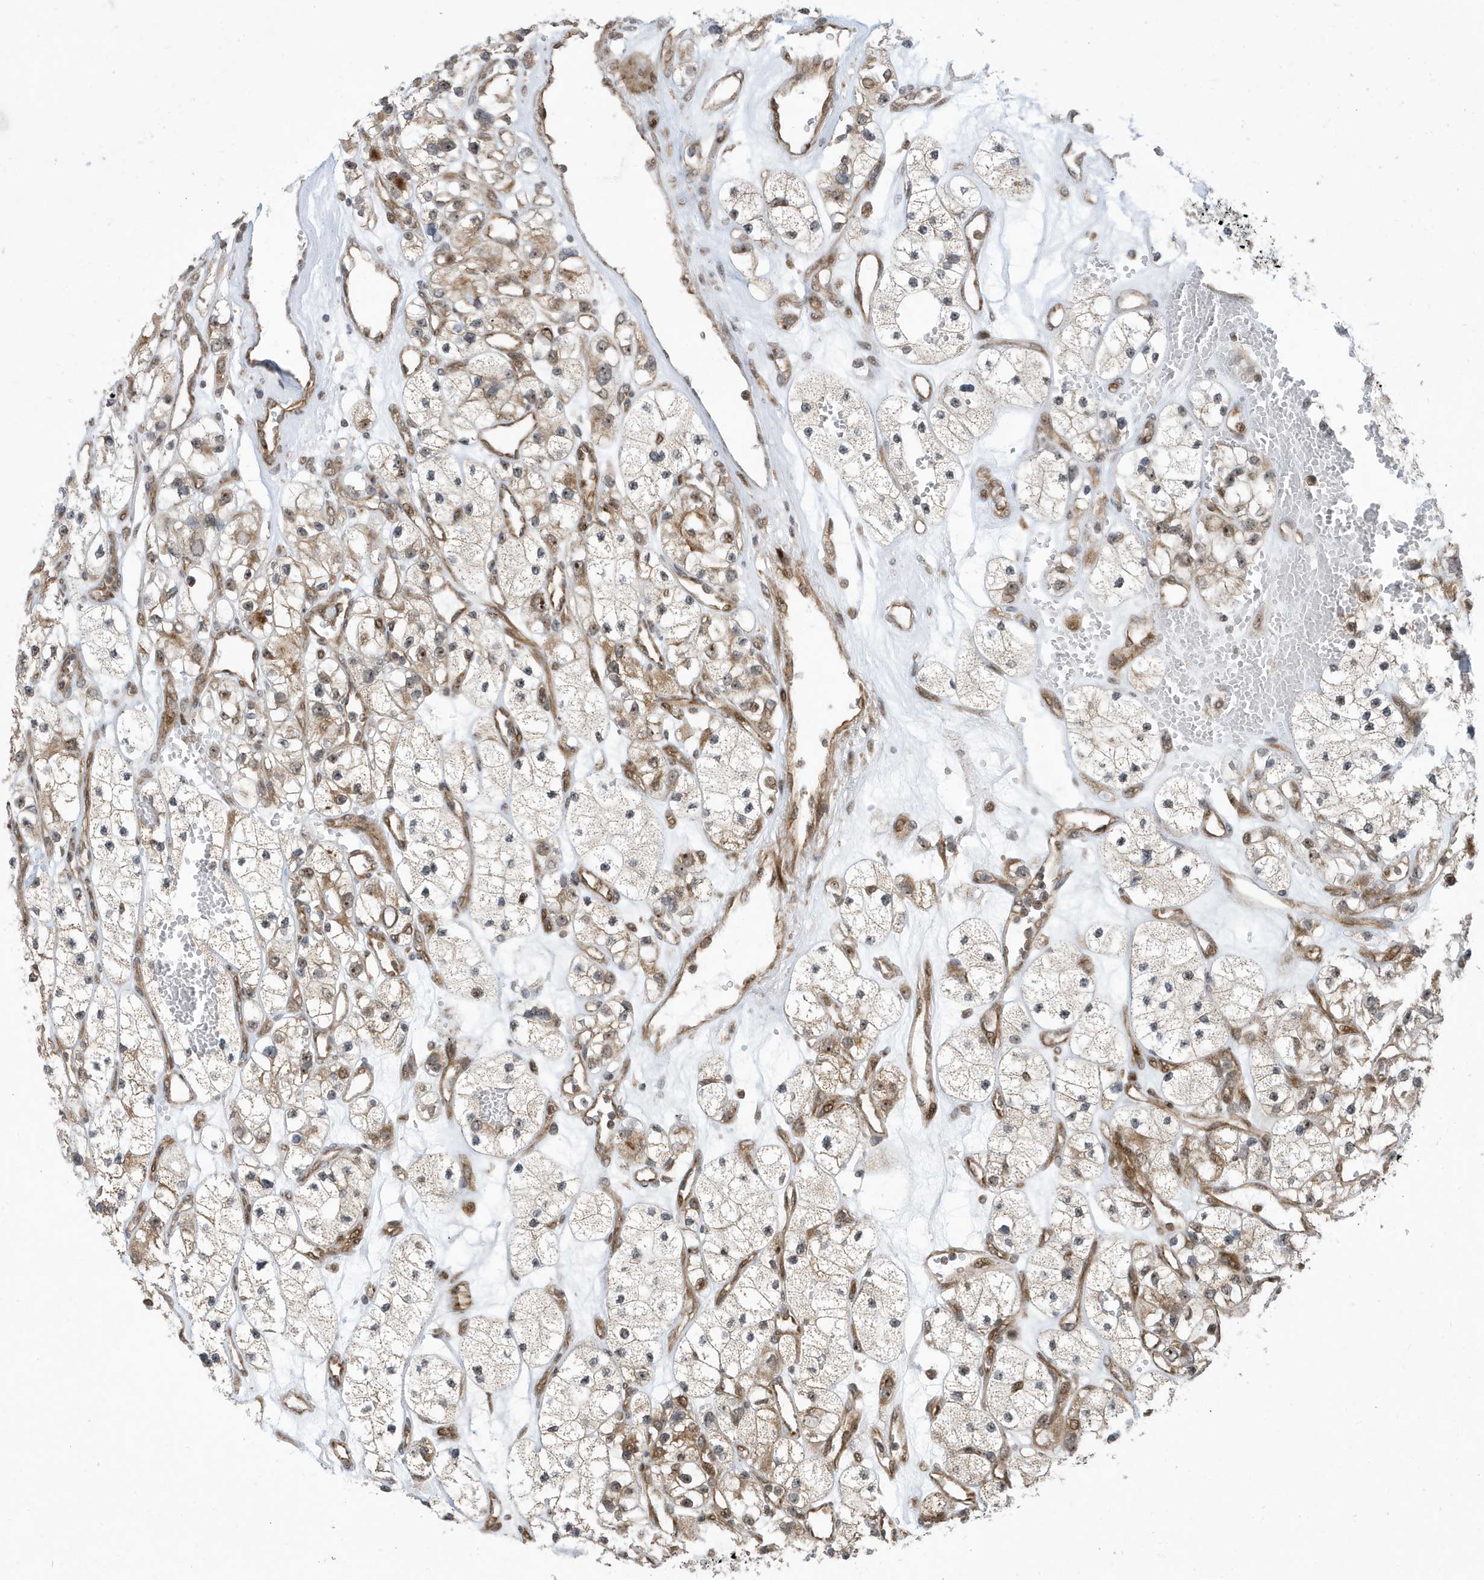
{"staining": {"intensity": "moderate", "quantity": "<25%", "location": "cytoplasmic/membranous,nuclear"}, "tissue": "renal cancer", "cell_type": "Tumor cells", "image_type": "cancer", "snomed": [{"axis": "morphology", "description": "Adenocarcinoma, NOS"}, {"axis": "topography", "description": "Kidney"}], "caption": "A brown stain labels moderate cytoplasmic/membranous and nuclear staining of a protein in human renal adenocarcinoma tumor cells.", "gene": "FAM9B", "patient": {"sex": "female", "age": 57}}